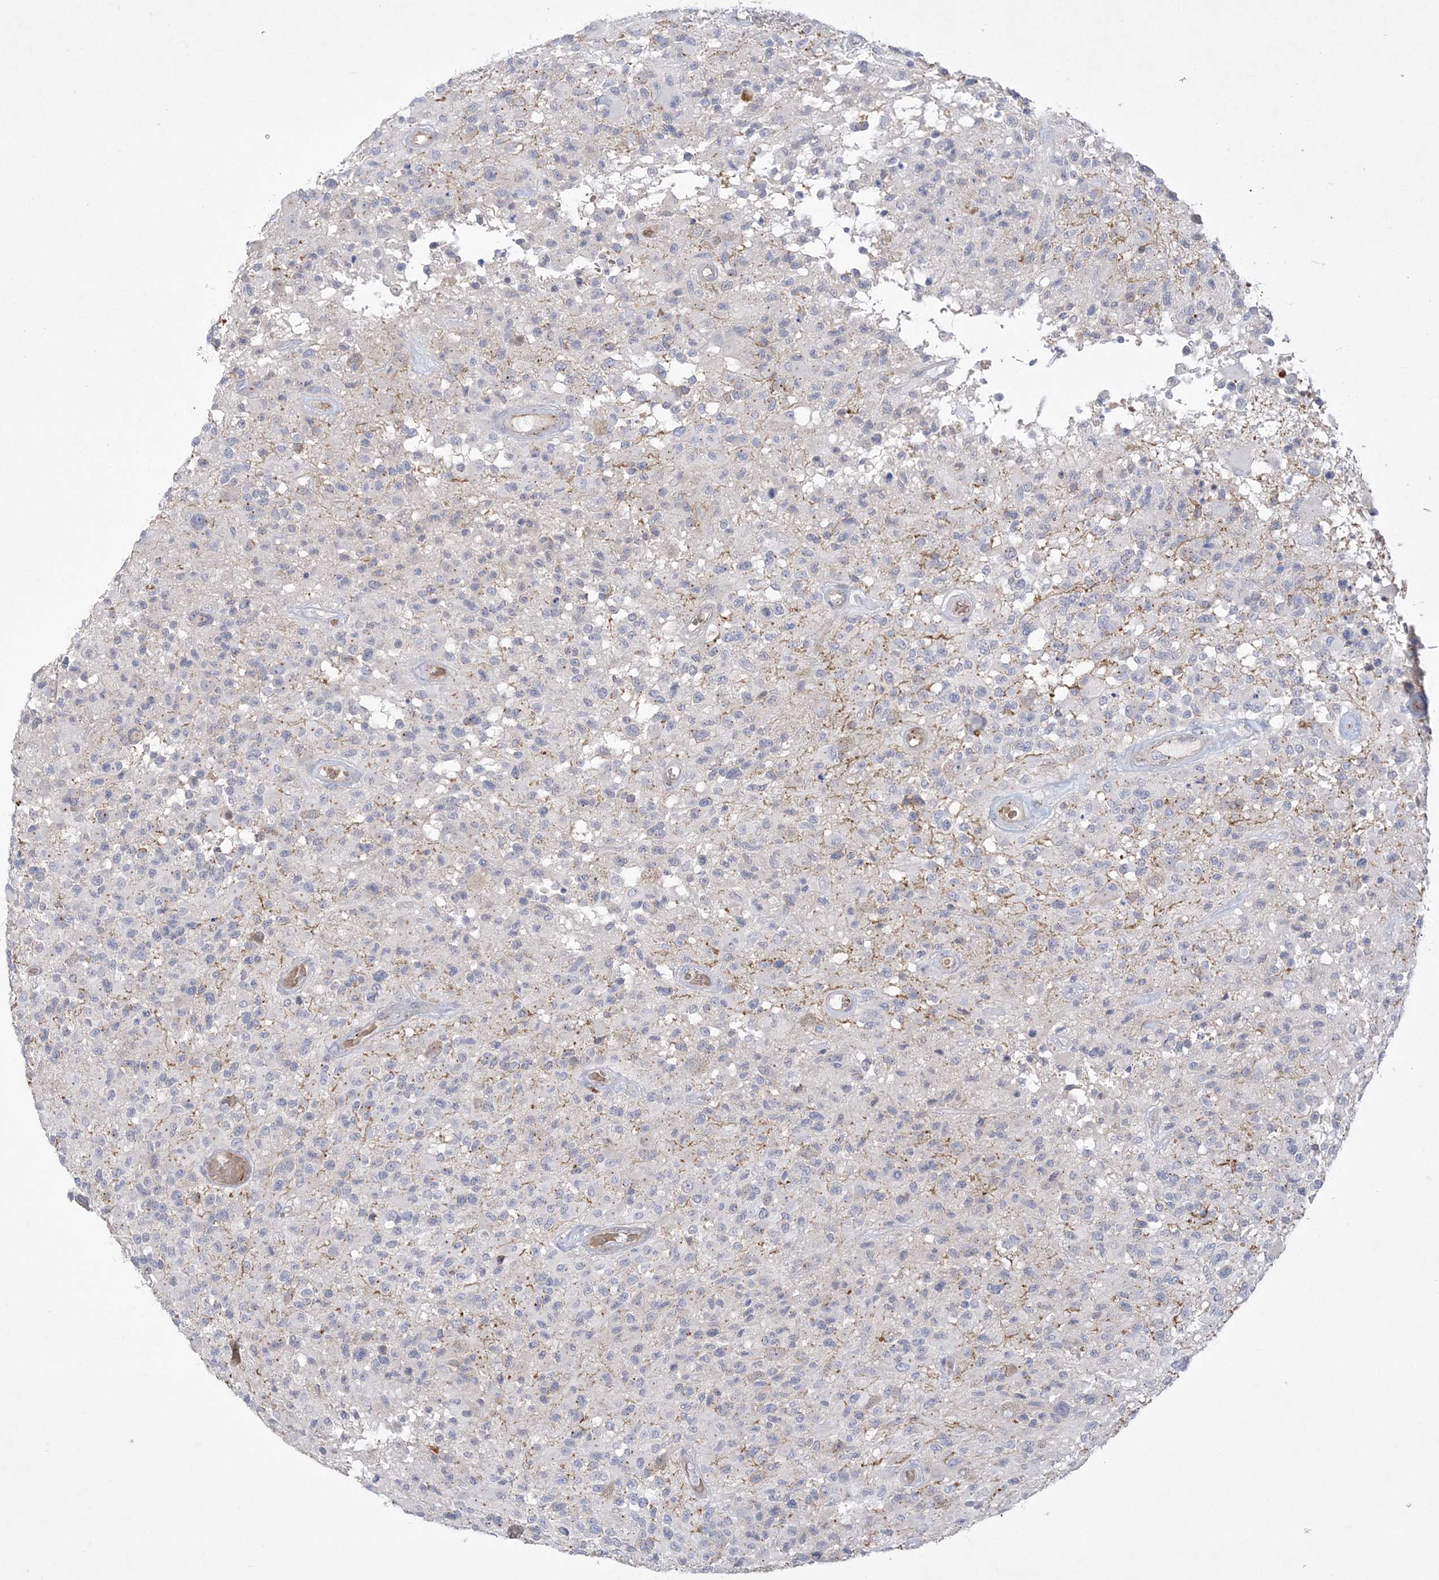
{"staining": {"intensity": "weak", "quantity": "<25%", "location": "cytoplasmic/membranous"}, "tissue": "glioma", "cell_type": "Tumor cells", "image_type": "cancer", "snomed": [{"axis": "morphology", "description": "Glioma, malignant, High grade"}, {"axis": "morphology", "description": "Glioblastoma, NOS"}, {"axis": "topography", "description": "Brain"}], "caption": "Immunohistochemistry (IHC) histopathology image of human glioma stained for a protein (brown), which reveals no positivity in tumor cells. The staining was performed using DAB to visualize the protein expression in brown, while the nuclei were stained in blue with hematoxylin (Magnification: 20x).", "gene": "ADAMTS12", "patient": {"sex": "male", "age": 60}}